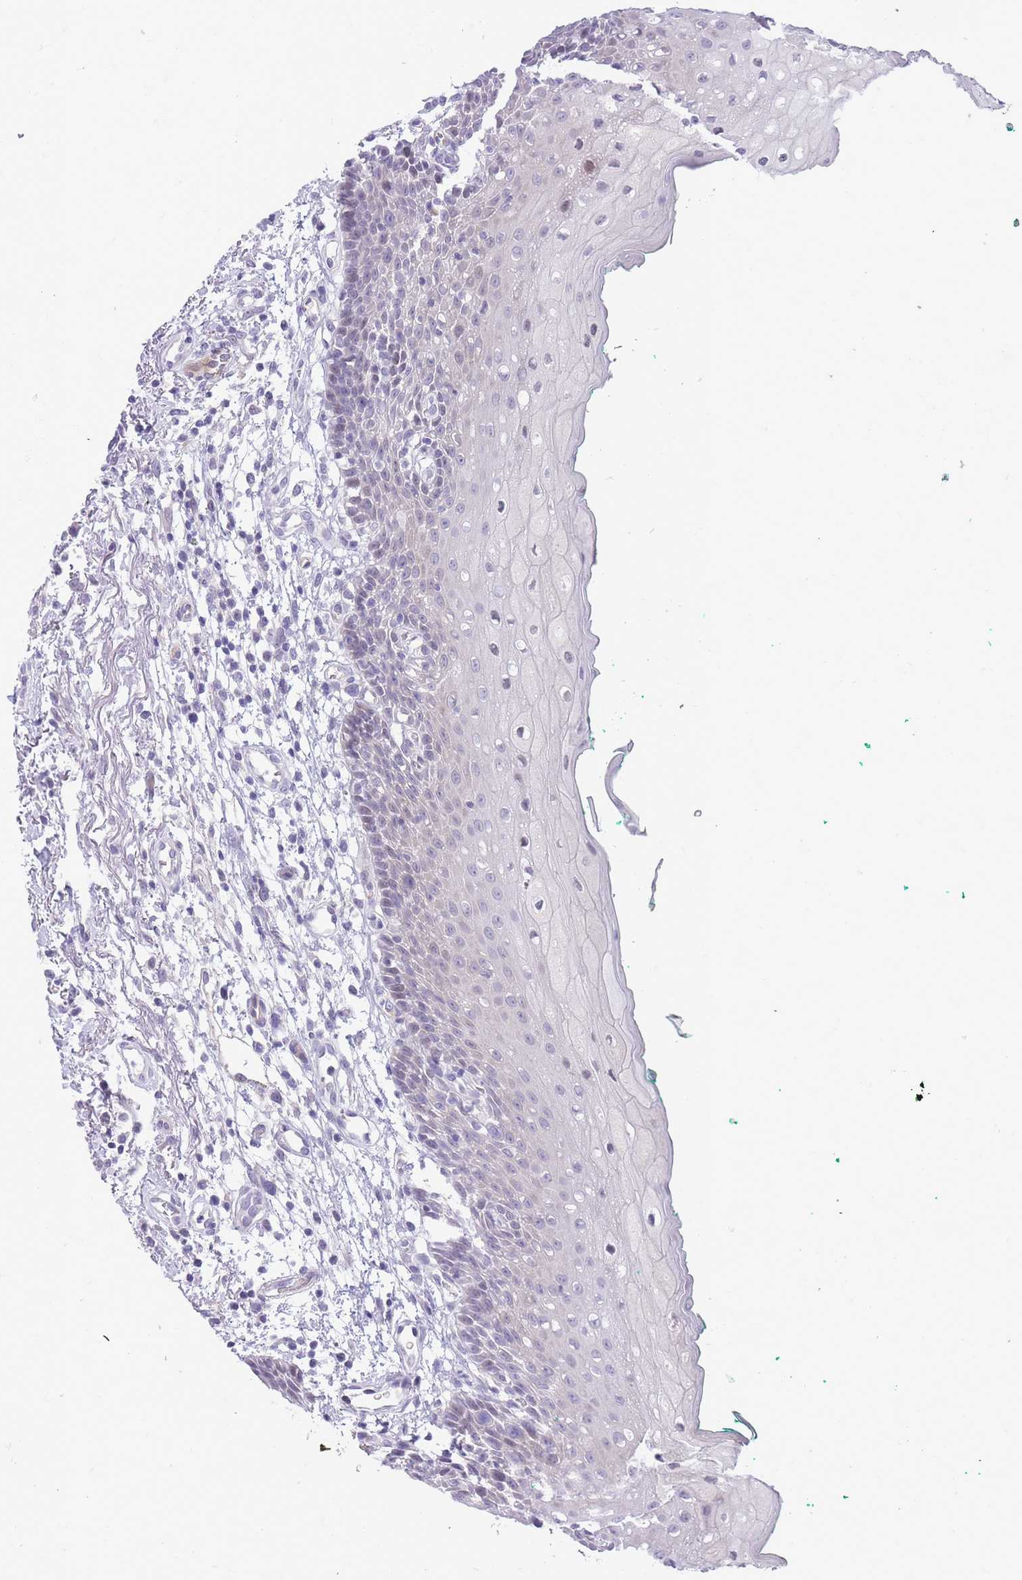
{"staining": {"intensity": "weak", "quantity": "<25%", "location": "nuclear"}, "tissue": "oral mucosa", "cell_type": "Squamous epithelial cells", "image_type": "normal", "snomed": [{"axis": "morphology", "description": "Normal tissue, NOS"}, {"axis": "morphology", "description": "Squamous cell carcinoma, NOS"}, {"axis": "topography", "description": "Oral tissue"}, {"axis": "topography", "description": "Tounge, NOS"}, {"axis": "topography", "description": "Head-Neck"}], "caption": "This is an immunohistochemistry histopathology image of benign oral mucosa. There is no expression in squamous epithelial cells.", "gene": "PRR23A", "patient": {"sex": "male", "age": 79}}